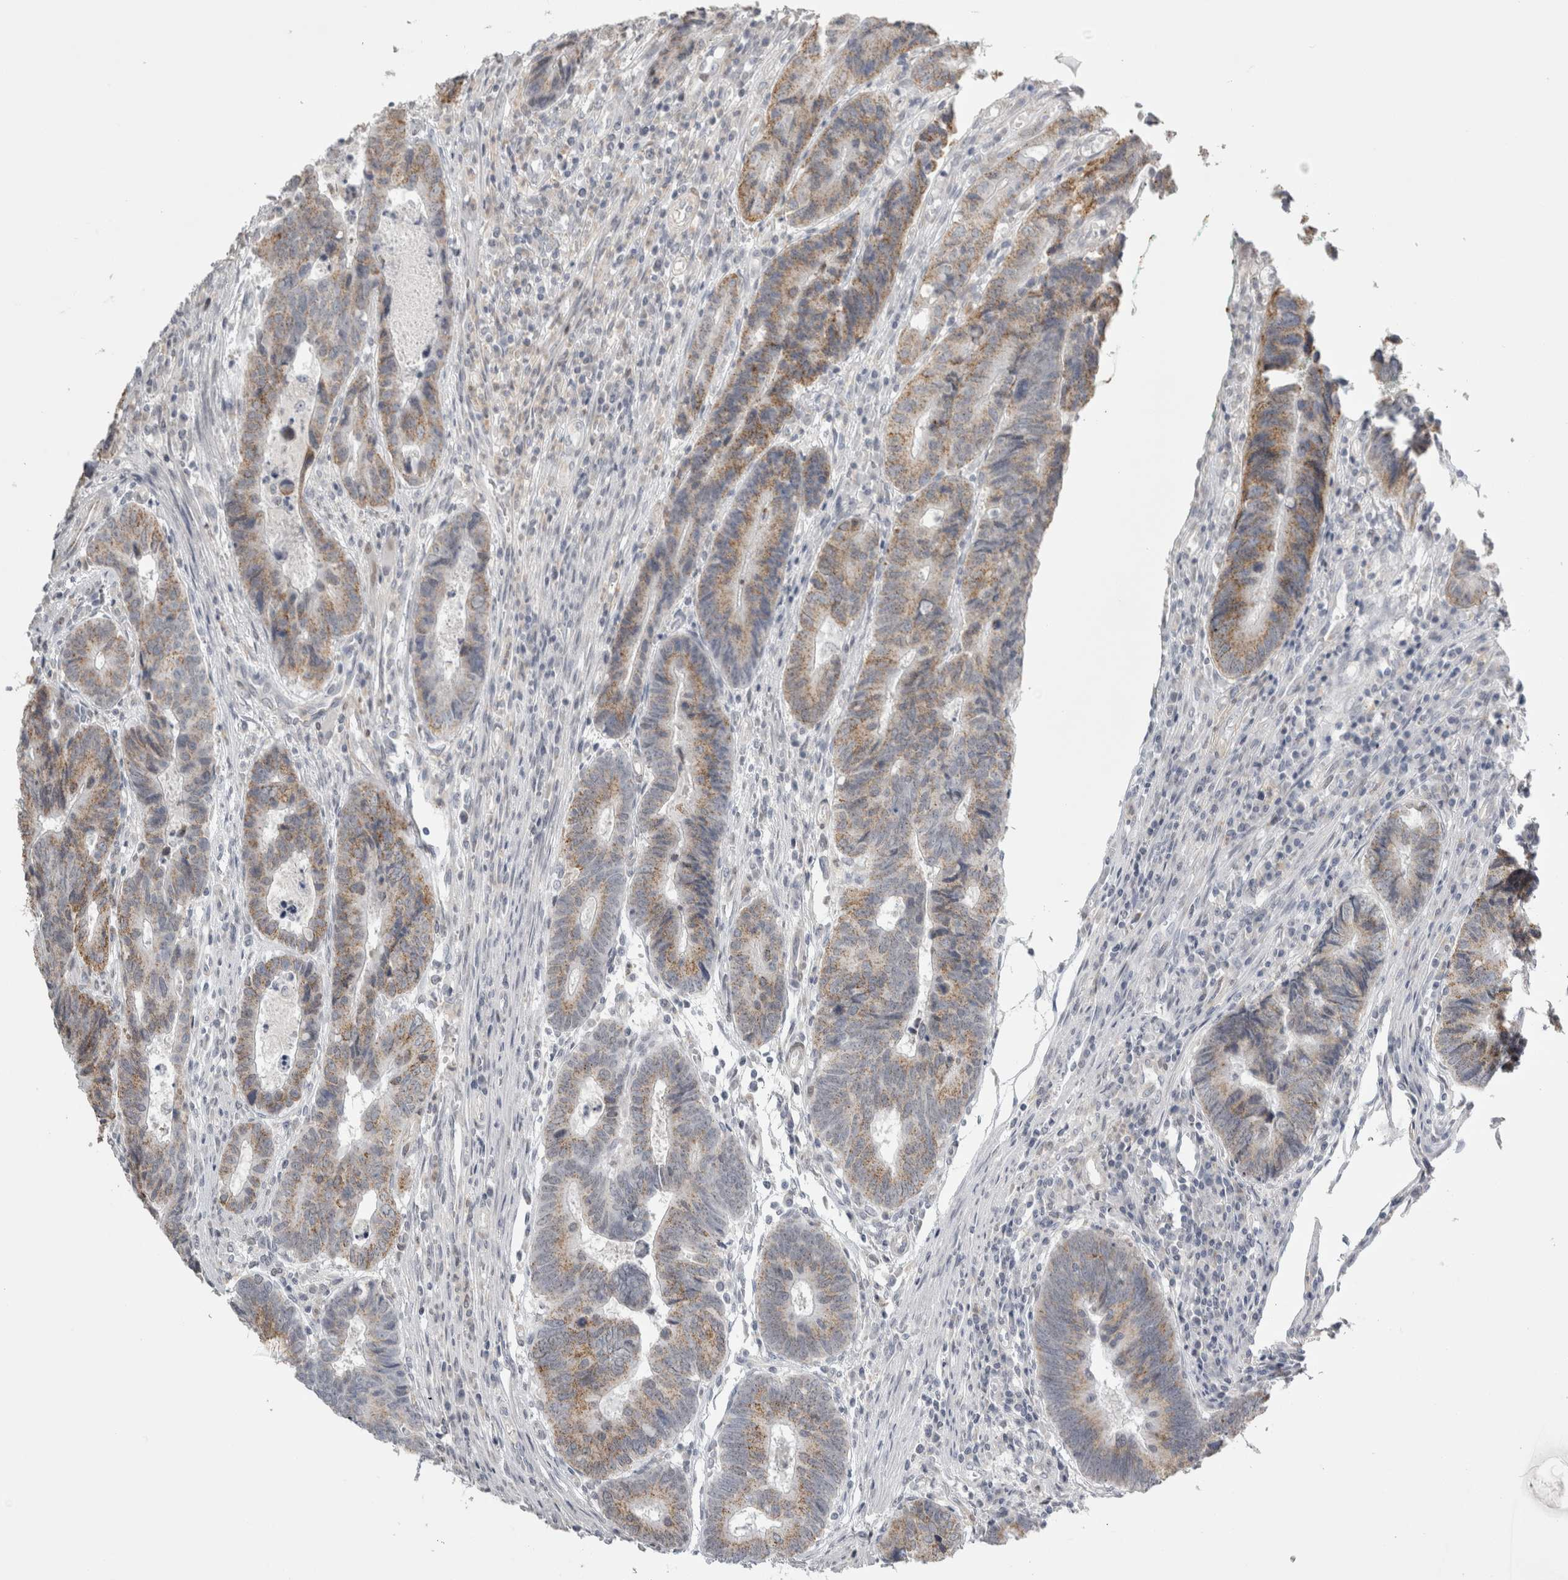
{"staining": {"intensity": "moderate", "quantity": "25%-75%", "location": "cytoplasmic/membranous"}, "tissue": "colorectal cancer", "cell_type": "Tumor cells", "image_type": "cancer", "snomed": [{"axis": "morphology", "description": "Adenocarcinoma, NOS"}, {"axis": "topography", "description": "Rectum"}], "caption": "A high-resolution image shows IHC staining of adenocarcinoma (colorectal), which demonstrates moderate cytoplasmic/membranous staining in about 25%-75% of tumor cells. (DAB (3,3'-diaminobenzidine) IHC with brightfield microscopy, high magnification).", "gene": "PLIN1", "patient": {"sex": "male", "age": 84}}